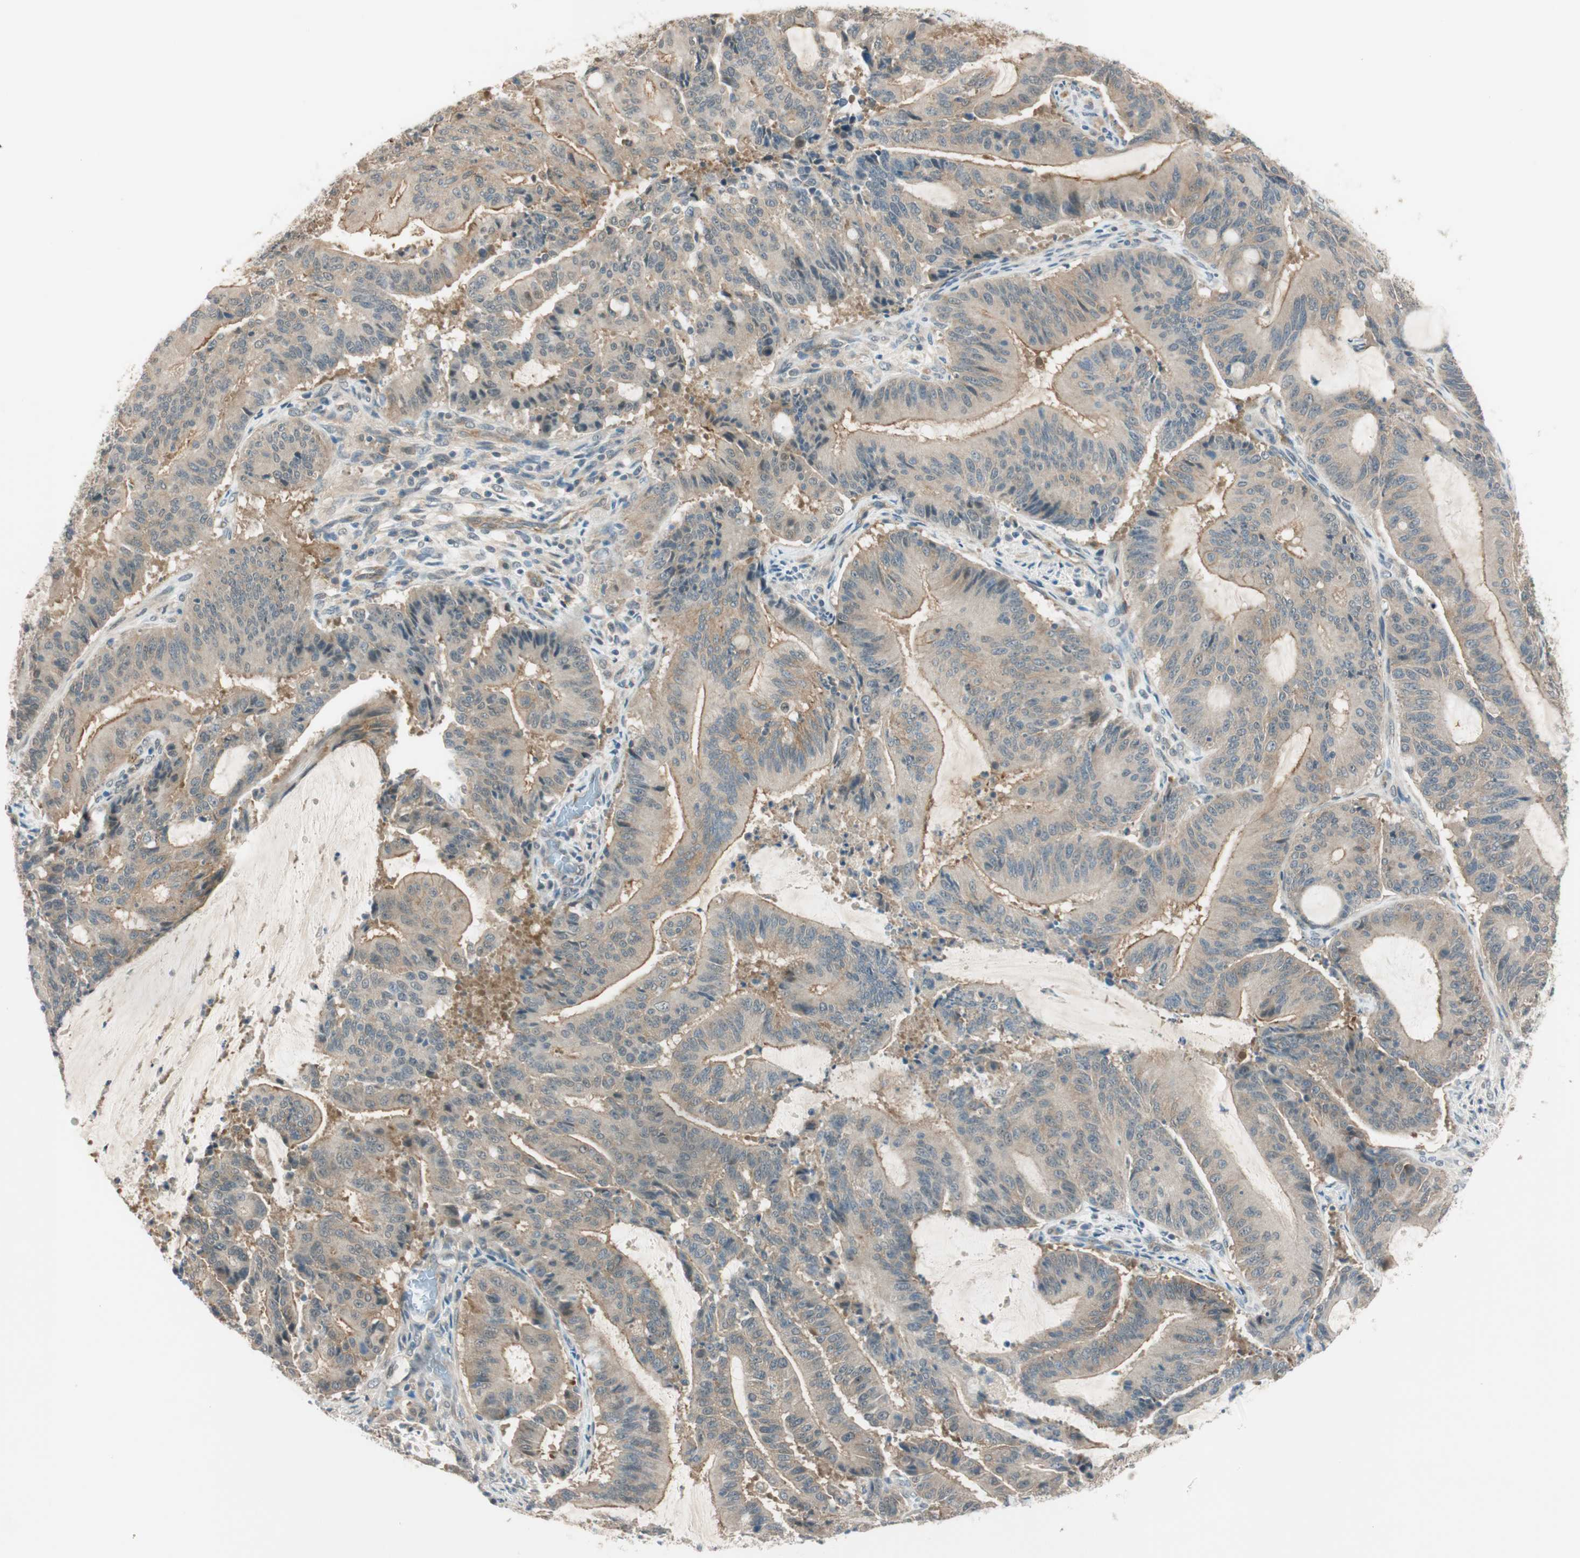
{"staining": {"intensity": "moderate", "quantity": "25%-75%", "location": "cytoplasmic/membranous"}, "tissue": "liver cancer", "cell_type": "Tumor cells", "image_type": "cancer", "snomed": [{"axis": "morphology", "description": "Cholangiocarcinoma"}, {"axis": "topography", "description": "Liver"}], "caption": "DAB (3,3'-diaminobenzidine) immunohistochemical staining of cholangiocarcinoma (liver) exhibits moderate cytoplasmic/membranous protein positivity in approximately 25%-75% of tumor cells.", "gene": "PSMD8", "patient": {"sex": "female", "age": 73}}